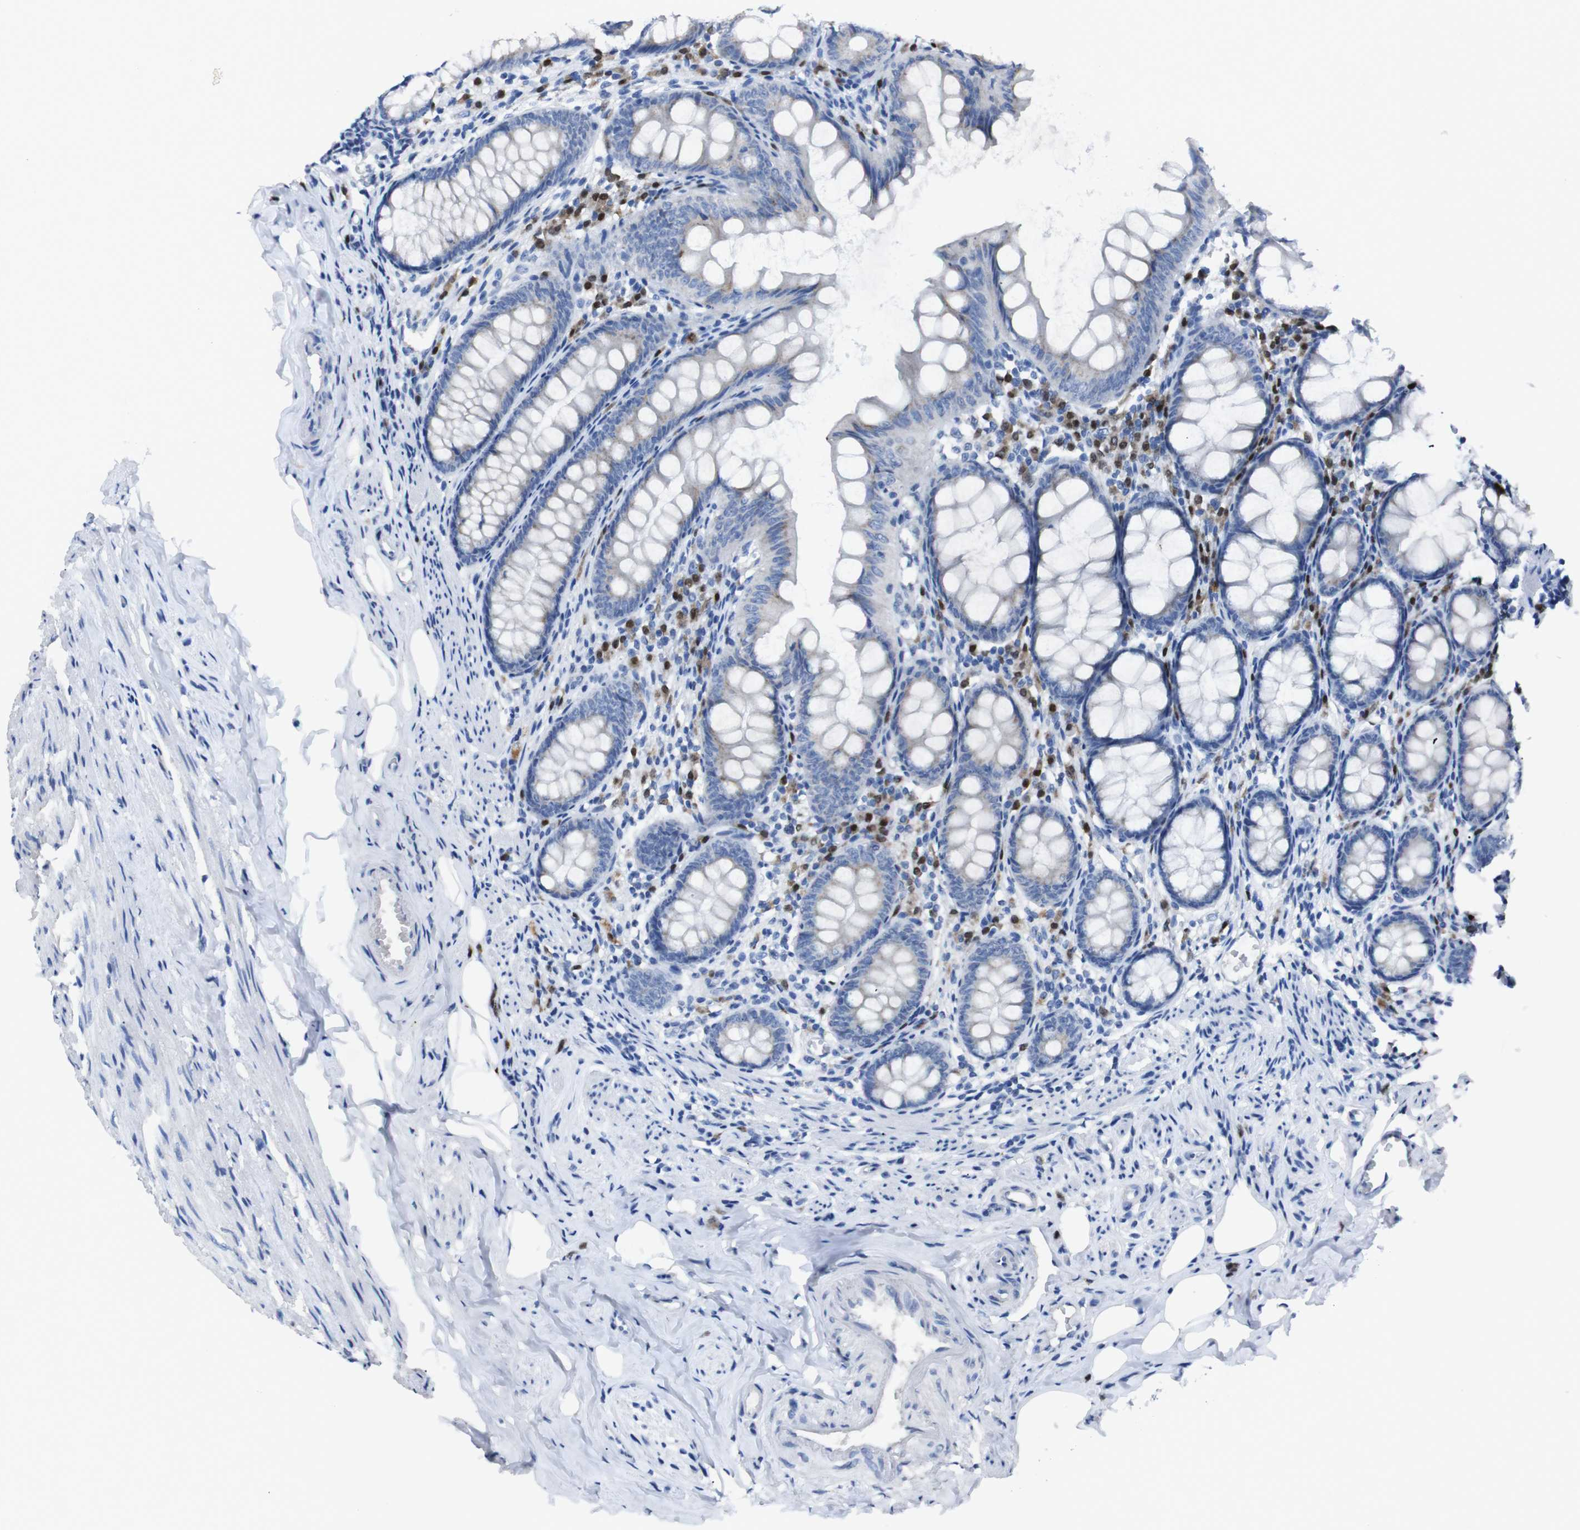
{"staining": {"intensity": "moderate", "quantity": "25%-75%", "location": "cytoplasmic/membranous"}, "tissue": "appendix", "cell_type": "Glandular cells", "image_type": "normal", "snomed": [{"axis": "morphology", "description": "Normal tissue, NOS"}, {"axis": "topography", "description": "Appendix"}], "caption": "About 25%-75% of glandular cells in benign human appendix show moderate cytoplasmic/membranous protein staining as visualized by brown immunohistochemical staining.", "gene": "IRF4", "patient": {"sex": "female", "age": 77}}